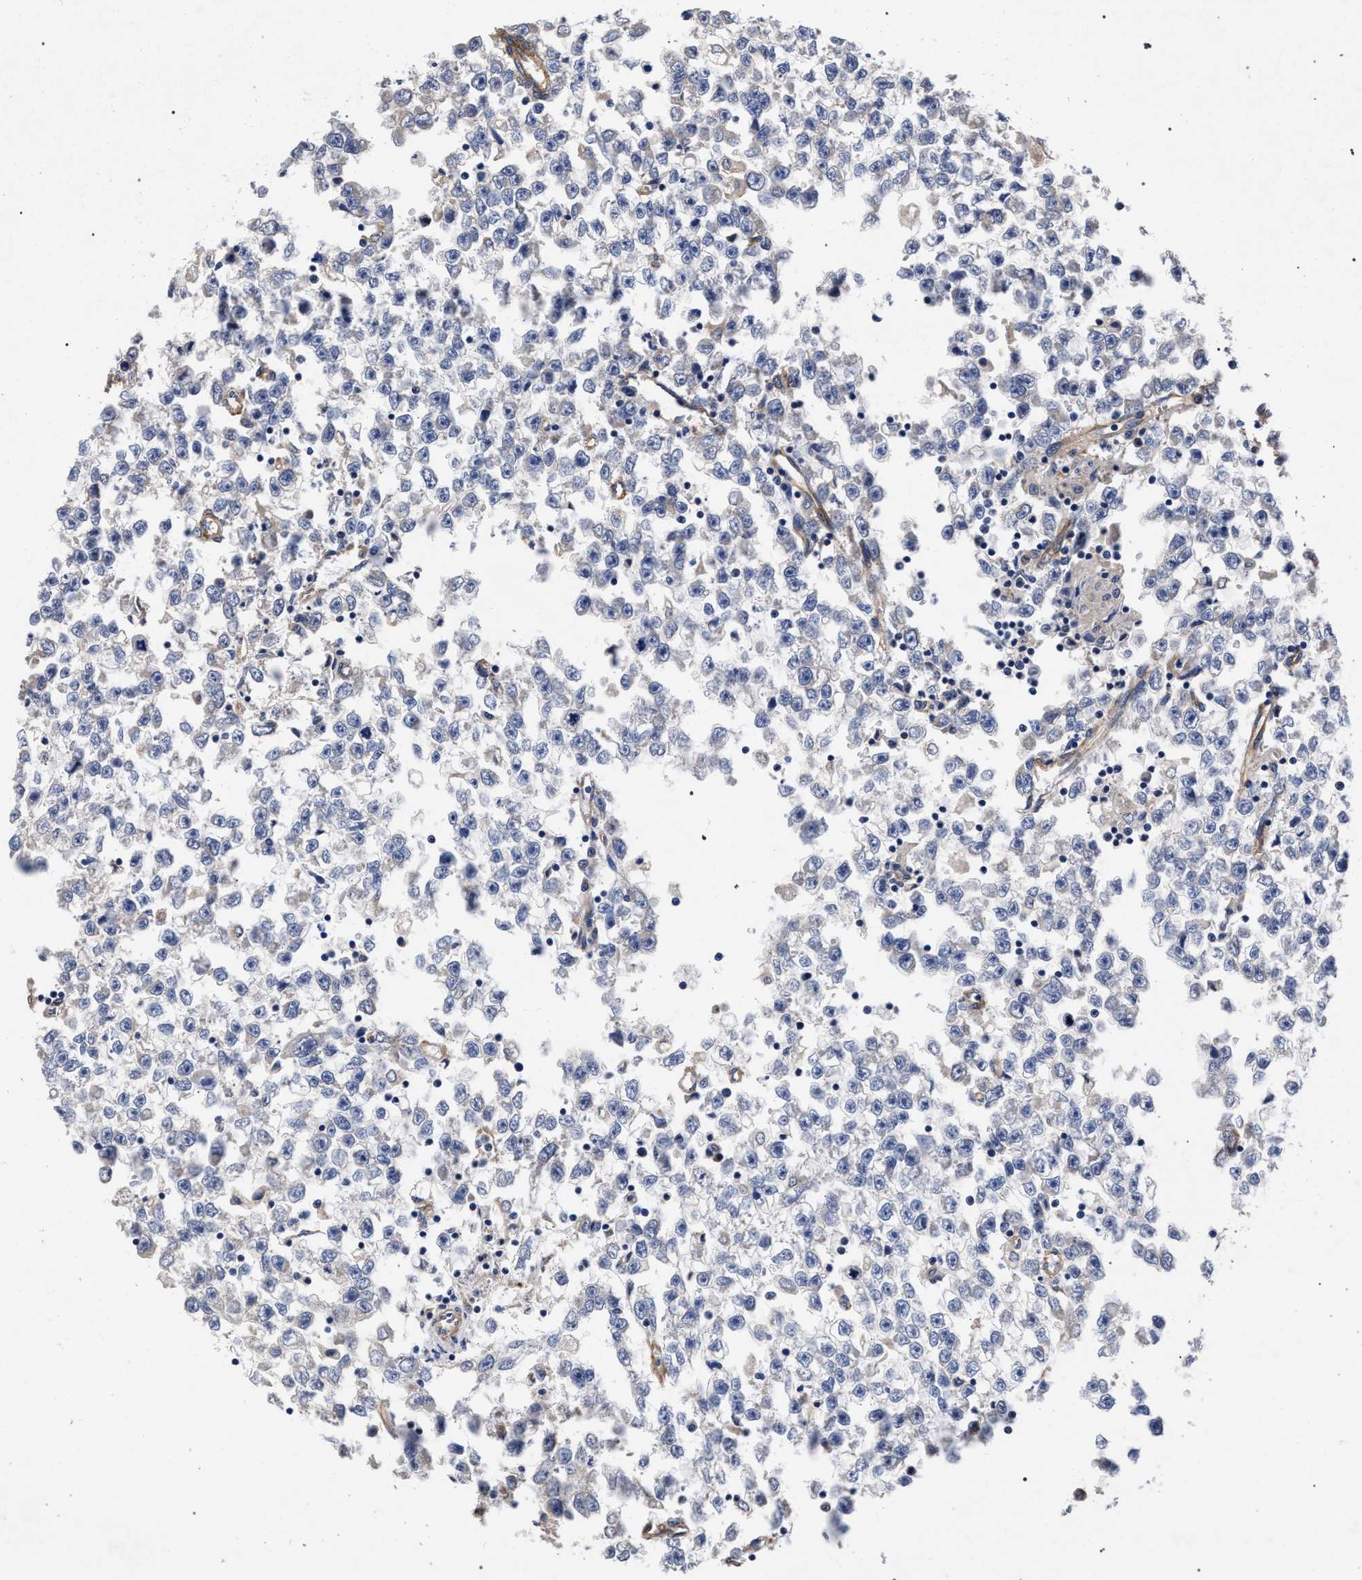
{"staining": {"intensity": "negative", "quantity": "none", "location": "none"}, "tissue": "testis cancer", "cell_type": "Tumor cells", "image_type": "cancer", "snomed": [{"axis": "morphology", "description": "Seminoma, NOS"}, {"axis": "morphology", "description": "Carcinoma, Embryonal, NOS"}, {"axis": "topography", "description": "Testis"}], "caption": "A photomicrograph of human testis cancer is negative for staining in tumor cells. Brightfield microscopy of immunohistochemistry (IHC) stained with DAB (brown) and hematoxylin (blue), captured at high magnification.", "gene": "CFAP95", "patient": {"sex": "male", "age": 51}}